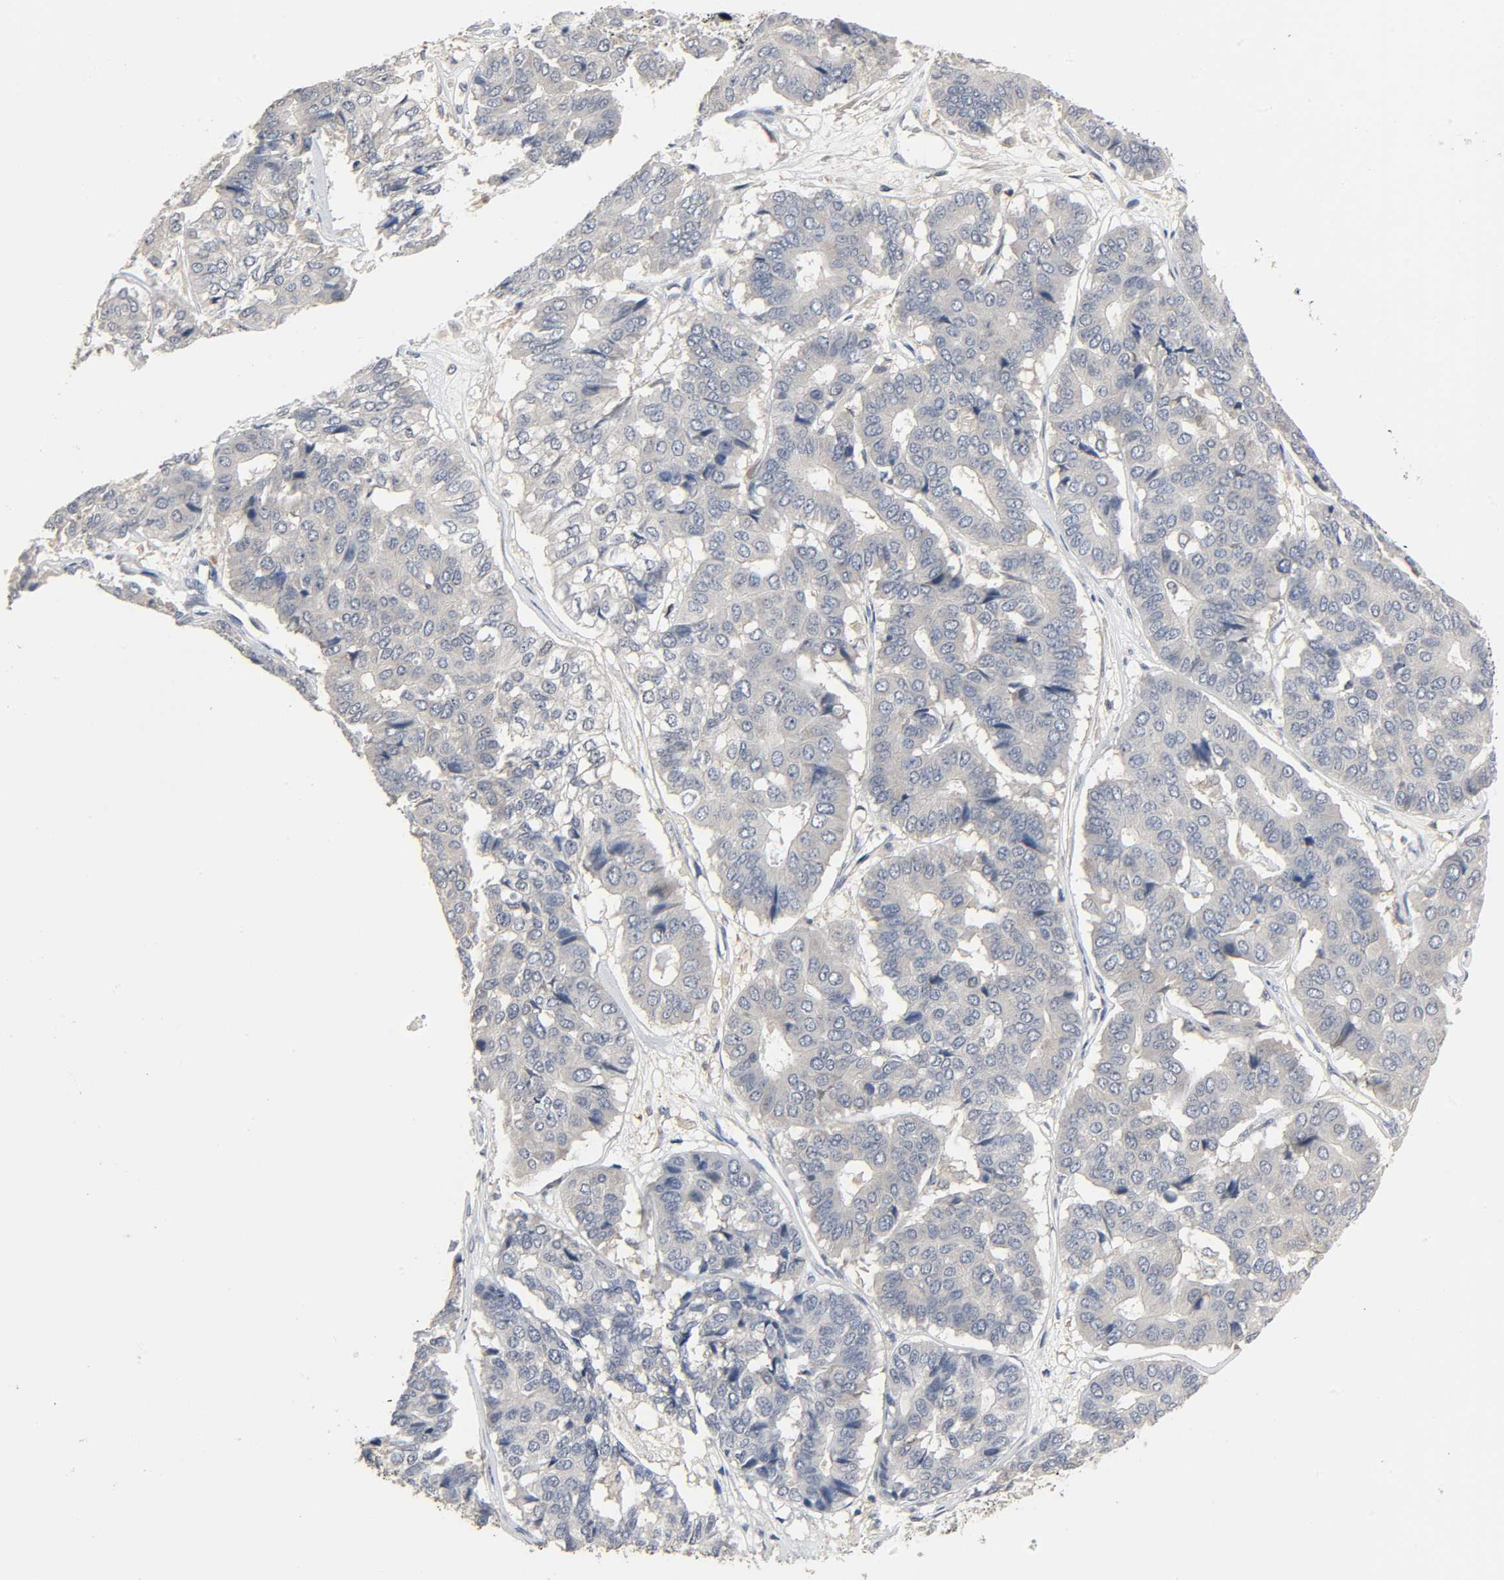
{"staining": {"intensity": "weak", "quantity": "25%-75%", "location": "cytoplasmic/membranous"}, "tissue": "pancreatic cancer", "cell_type": "Tumor cells", "image_type": "cancer", "snomed": [{"axis": "morphology", "description": "Adenocarcinoma, NOS"}, {"axis": "topography", "description": "Pancreas"}], "caption": "Adenocarcinoma (pancreatic) tissue demonstrates weak cytoplasmic/membranous positivity in about 25%-75% of tumor cells, visualized by immunohistochemistry.", "gene": "PLEKHA2", "patient": {"sex": "male", "age": 50}}